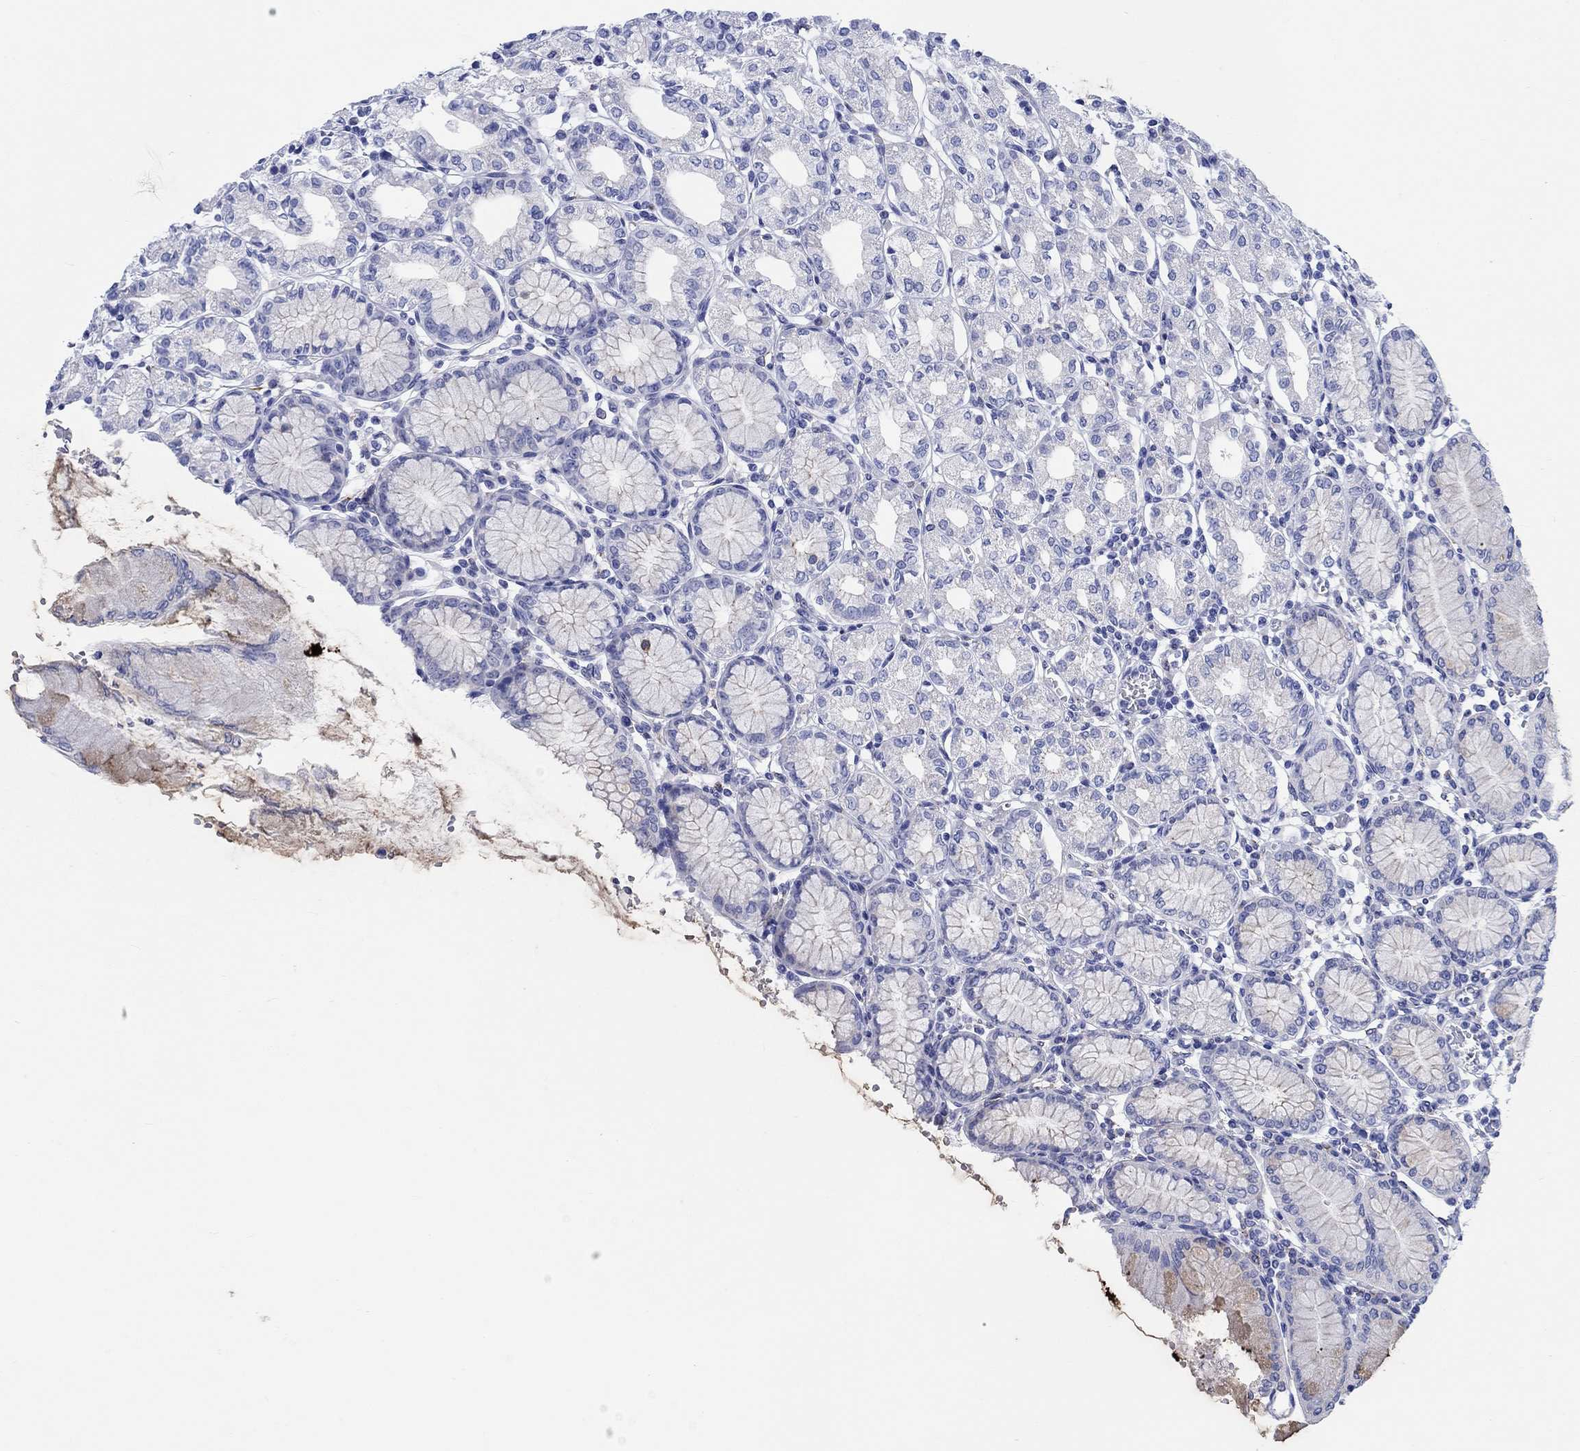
{"staining": {"intensity": "negative", "quantity": "none", "location": "none"}, "tissue": "stomach", "cell_type": "Glandular cells", "image_type": "normal", "snomed": [{"axis": "morphology", "description": "Normal tissue, NOS"}, {"axis": "topography", "description": "Skeletal muscle"}, {"axis": "topography", "description": "Stomach"}], "caption": "IHC histopathology image of benign stomach stained for a protein (brown), which exhibits no expression in glandular cells.", "gene": "RD3L", "patient": {"sex": "female", "age": 57}}